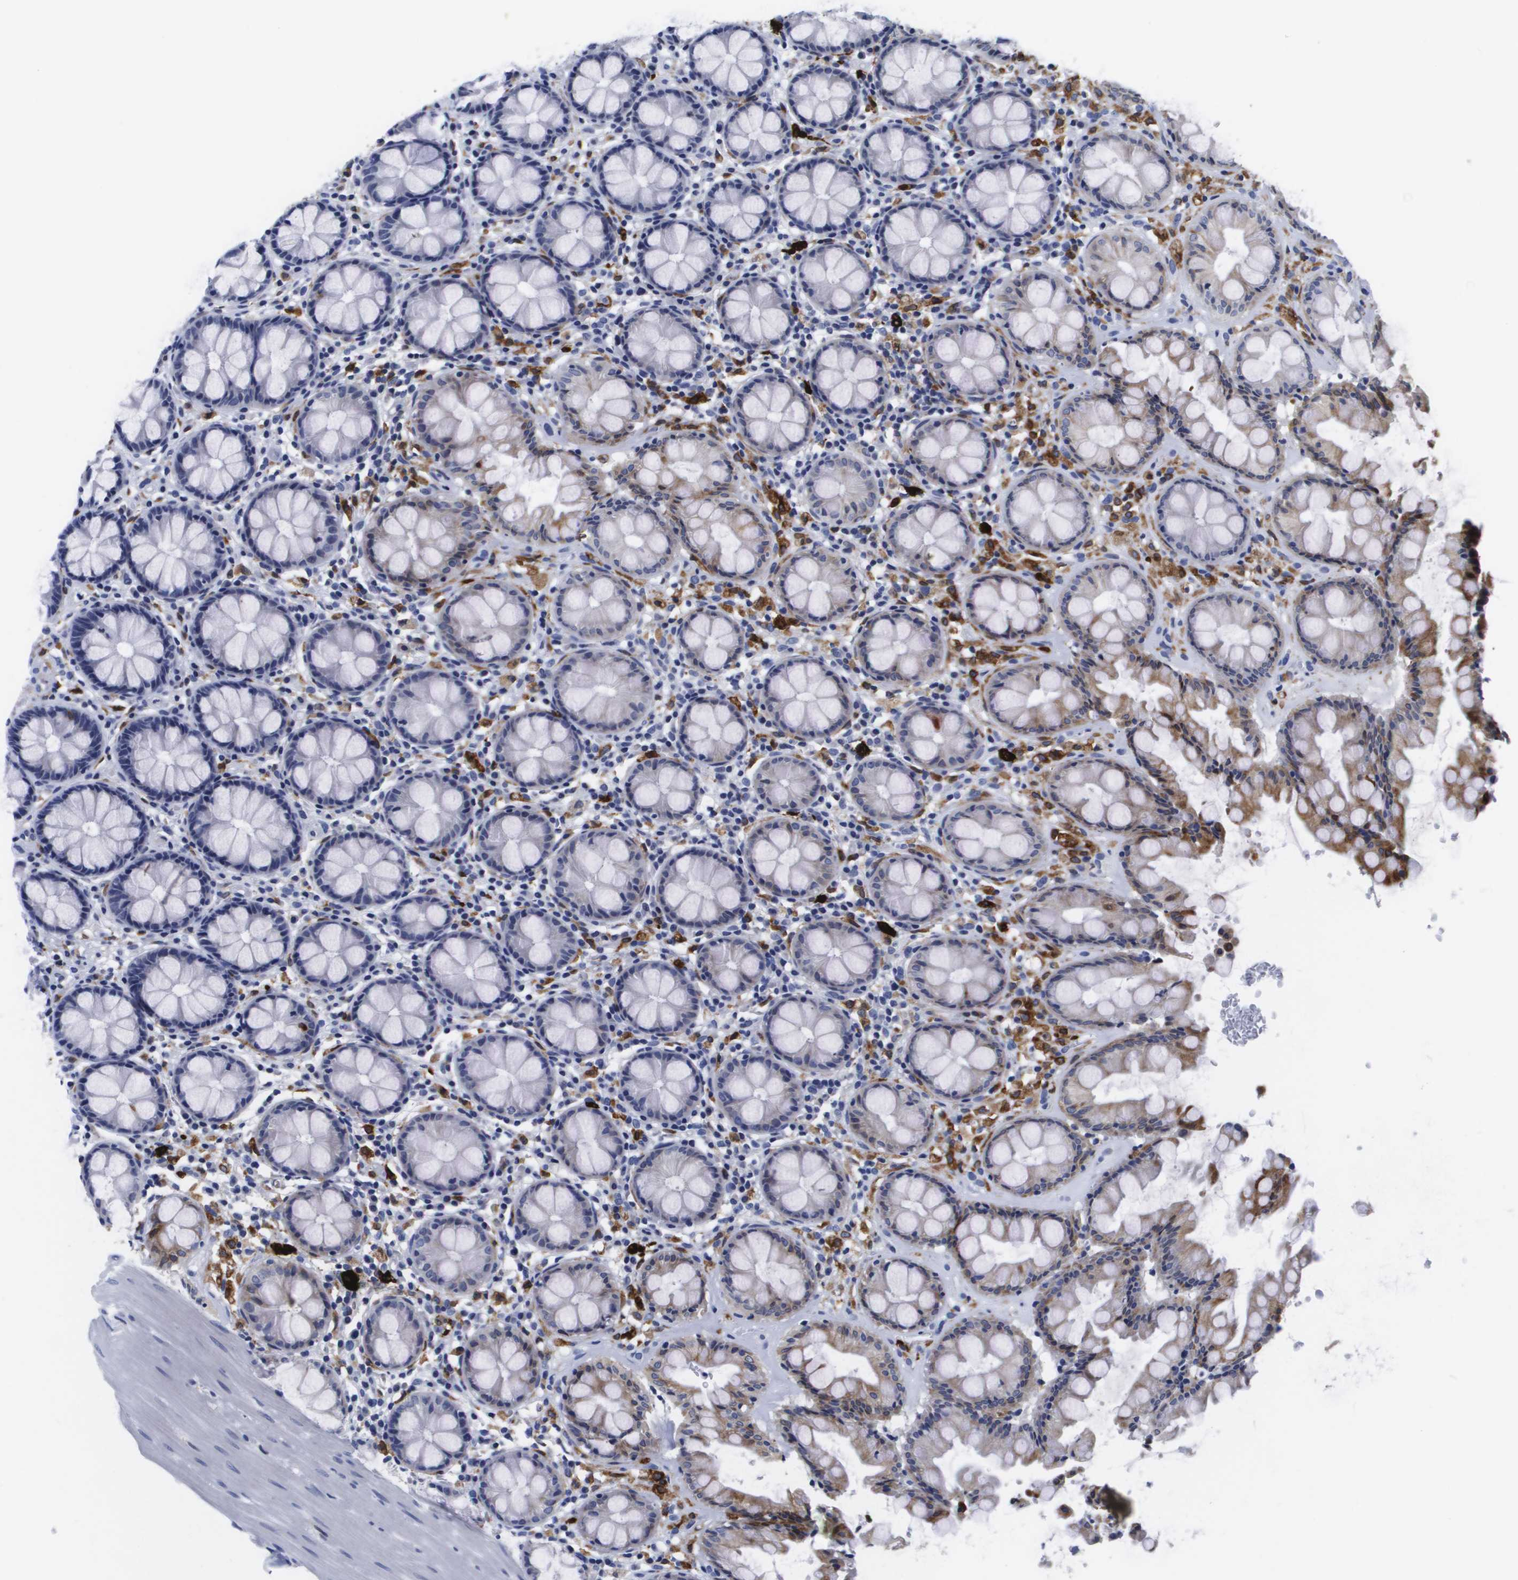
{"staining": {"intensity": "weak", "quantity": "<25%", "location": "cytoplasmic/membranous"}, "tissue": "rectum", "cell_type": "Glandular cells", "image_type": "normal", "snomed": [{"axis": "morphology", "description": "Normal tissue, NOS"}, {"axis": "topography", "description": "Rectum"}], "caption": "Protein analysis of normal rectum demonstrates no significant positivity in glandular cells. (Immunohistochemistry, brightfield microscopy, high magnification).", "gene": "HMOX1", "patient": {"sex": "male", "age": 64}}